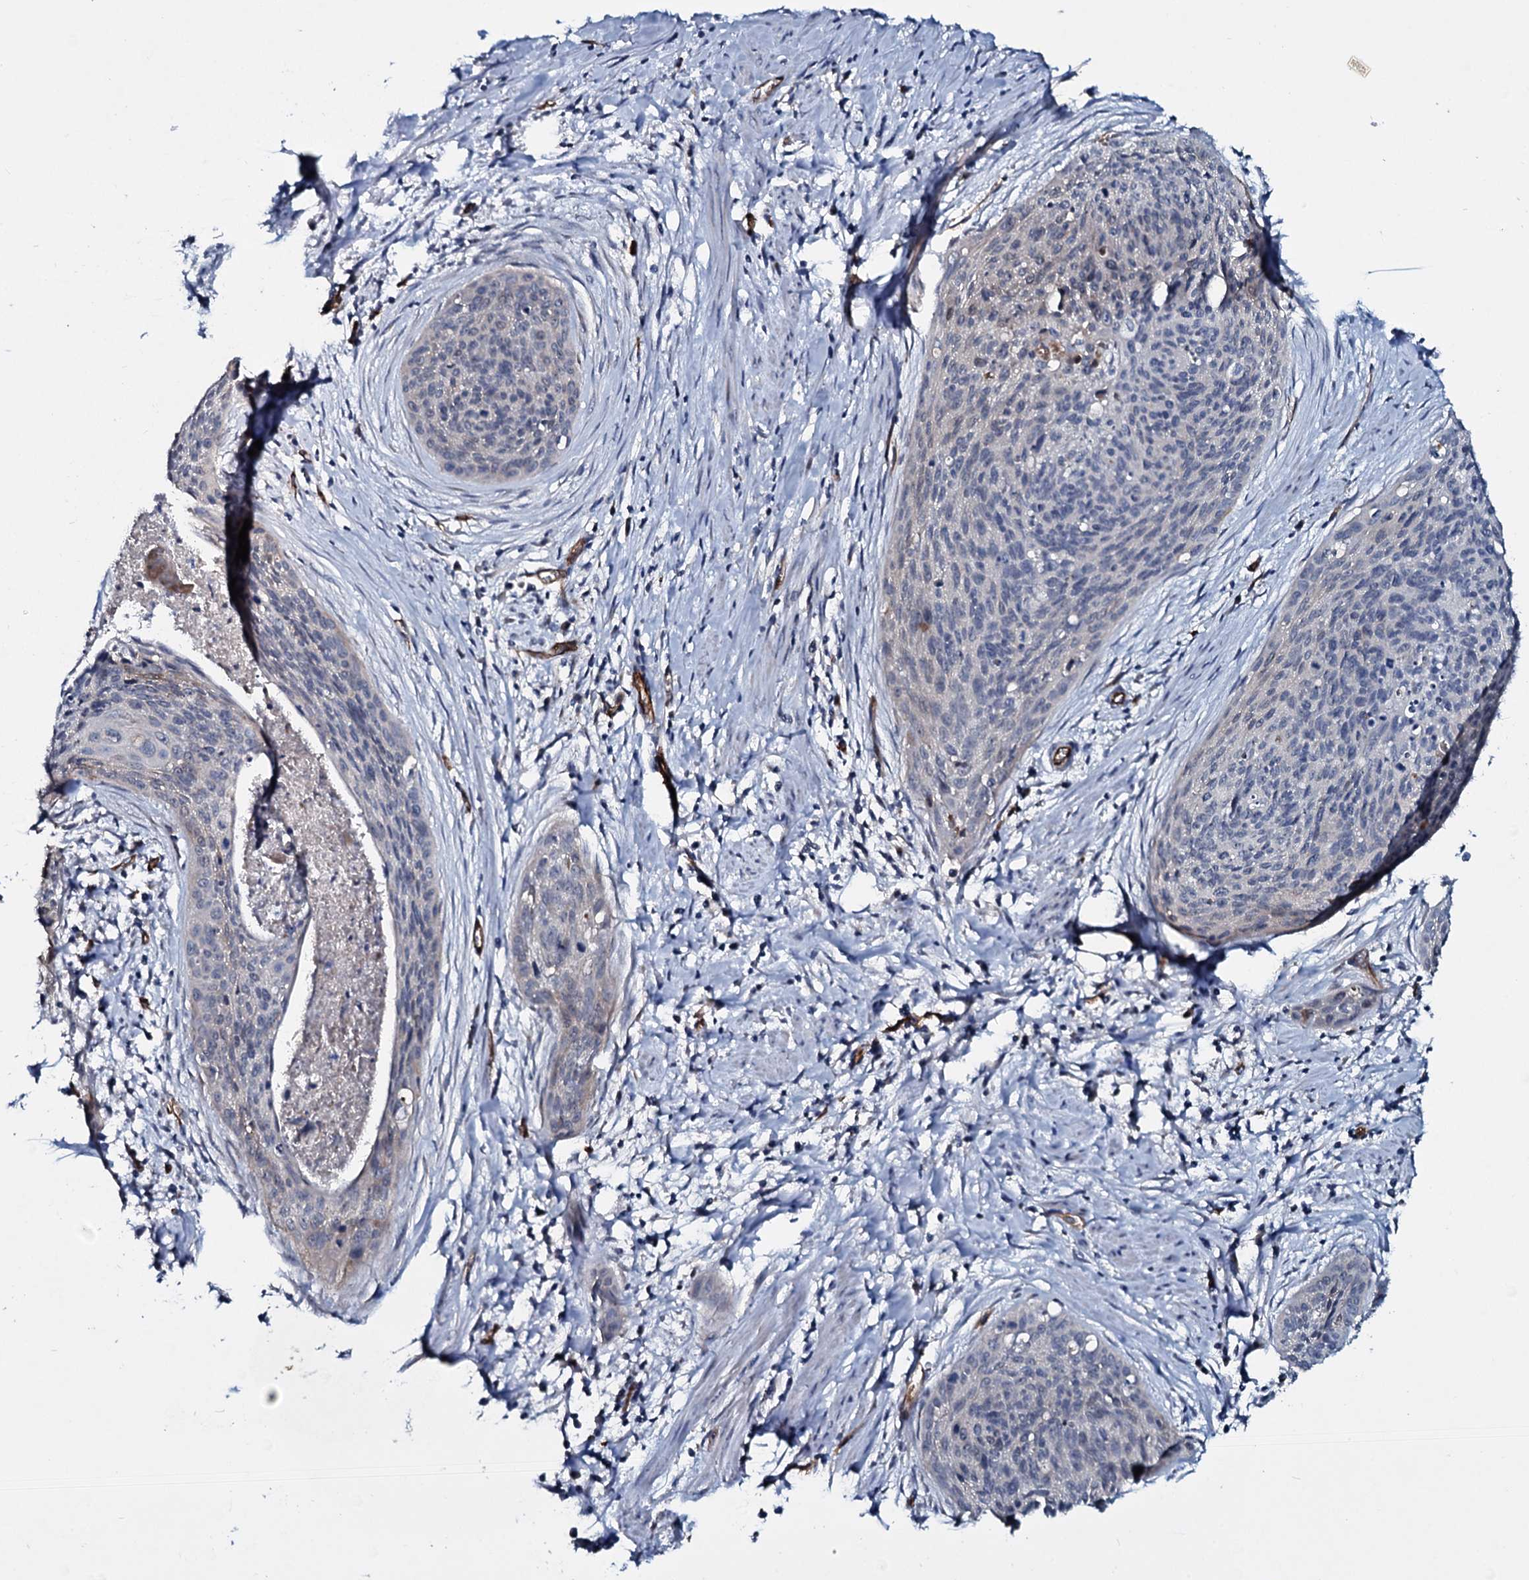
{"staining": {"intensity": "weak", "quantity": "<25%", "location": "nuclear"}, "tissue": "cervical cancer", "cell_type": "Tumor cells", "image_type": "cancer", "snomed": [{"axis": "morphology", "description": "Squamous cell carcinoma, NOS"}, {"axis": "topography", "description": "Cervix"}], "caption": "This is a histopathology image of IHC staining of cervical cancer, which shows no positivity in tumor cells.", "gene": "CLEC14A", "patient": {"sex": "female", "age": 55}}